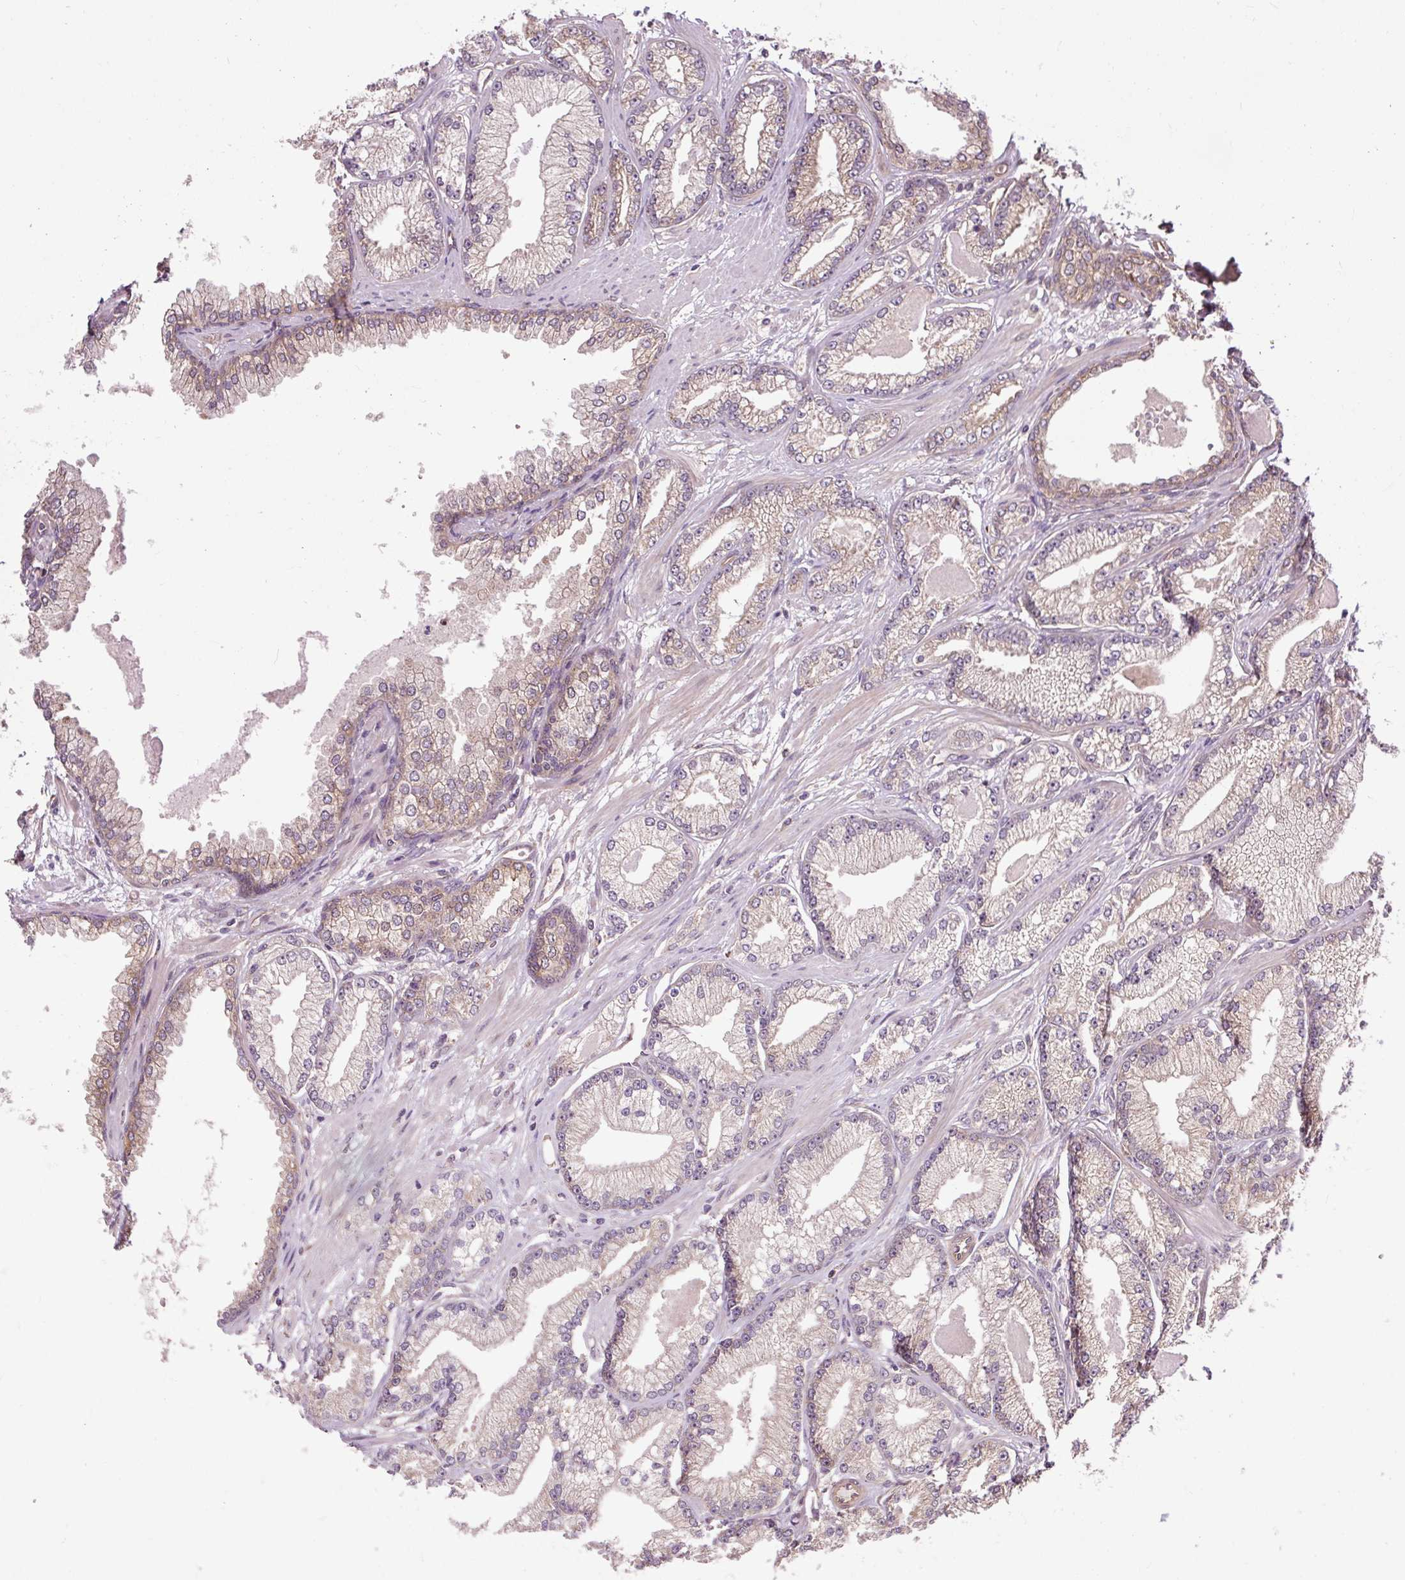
{"staining": {"intensity": "weak", "quantity": "<25%", "location": "cytoplasmic/membranous"}, "tissue": "prostate cancer", "cell_type": "Tumor cells", "image_type": "cancer", "snomed": [{"axis": "morphology", "description": "Adenocarcinoma, Low grade"}, {"axis": "topography", "description": "Prostate"}], "caption": "DAB (3,3'-diaminobenzidine) immunohistochemical staining of human prostate cancer (low-grade adenocarcinoma) shows no significant positivity in tumor cells.", "gene": "FLRT1", "patient": {"sex": "male", "age": 64}}